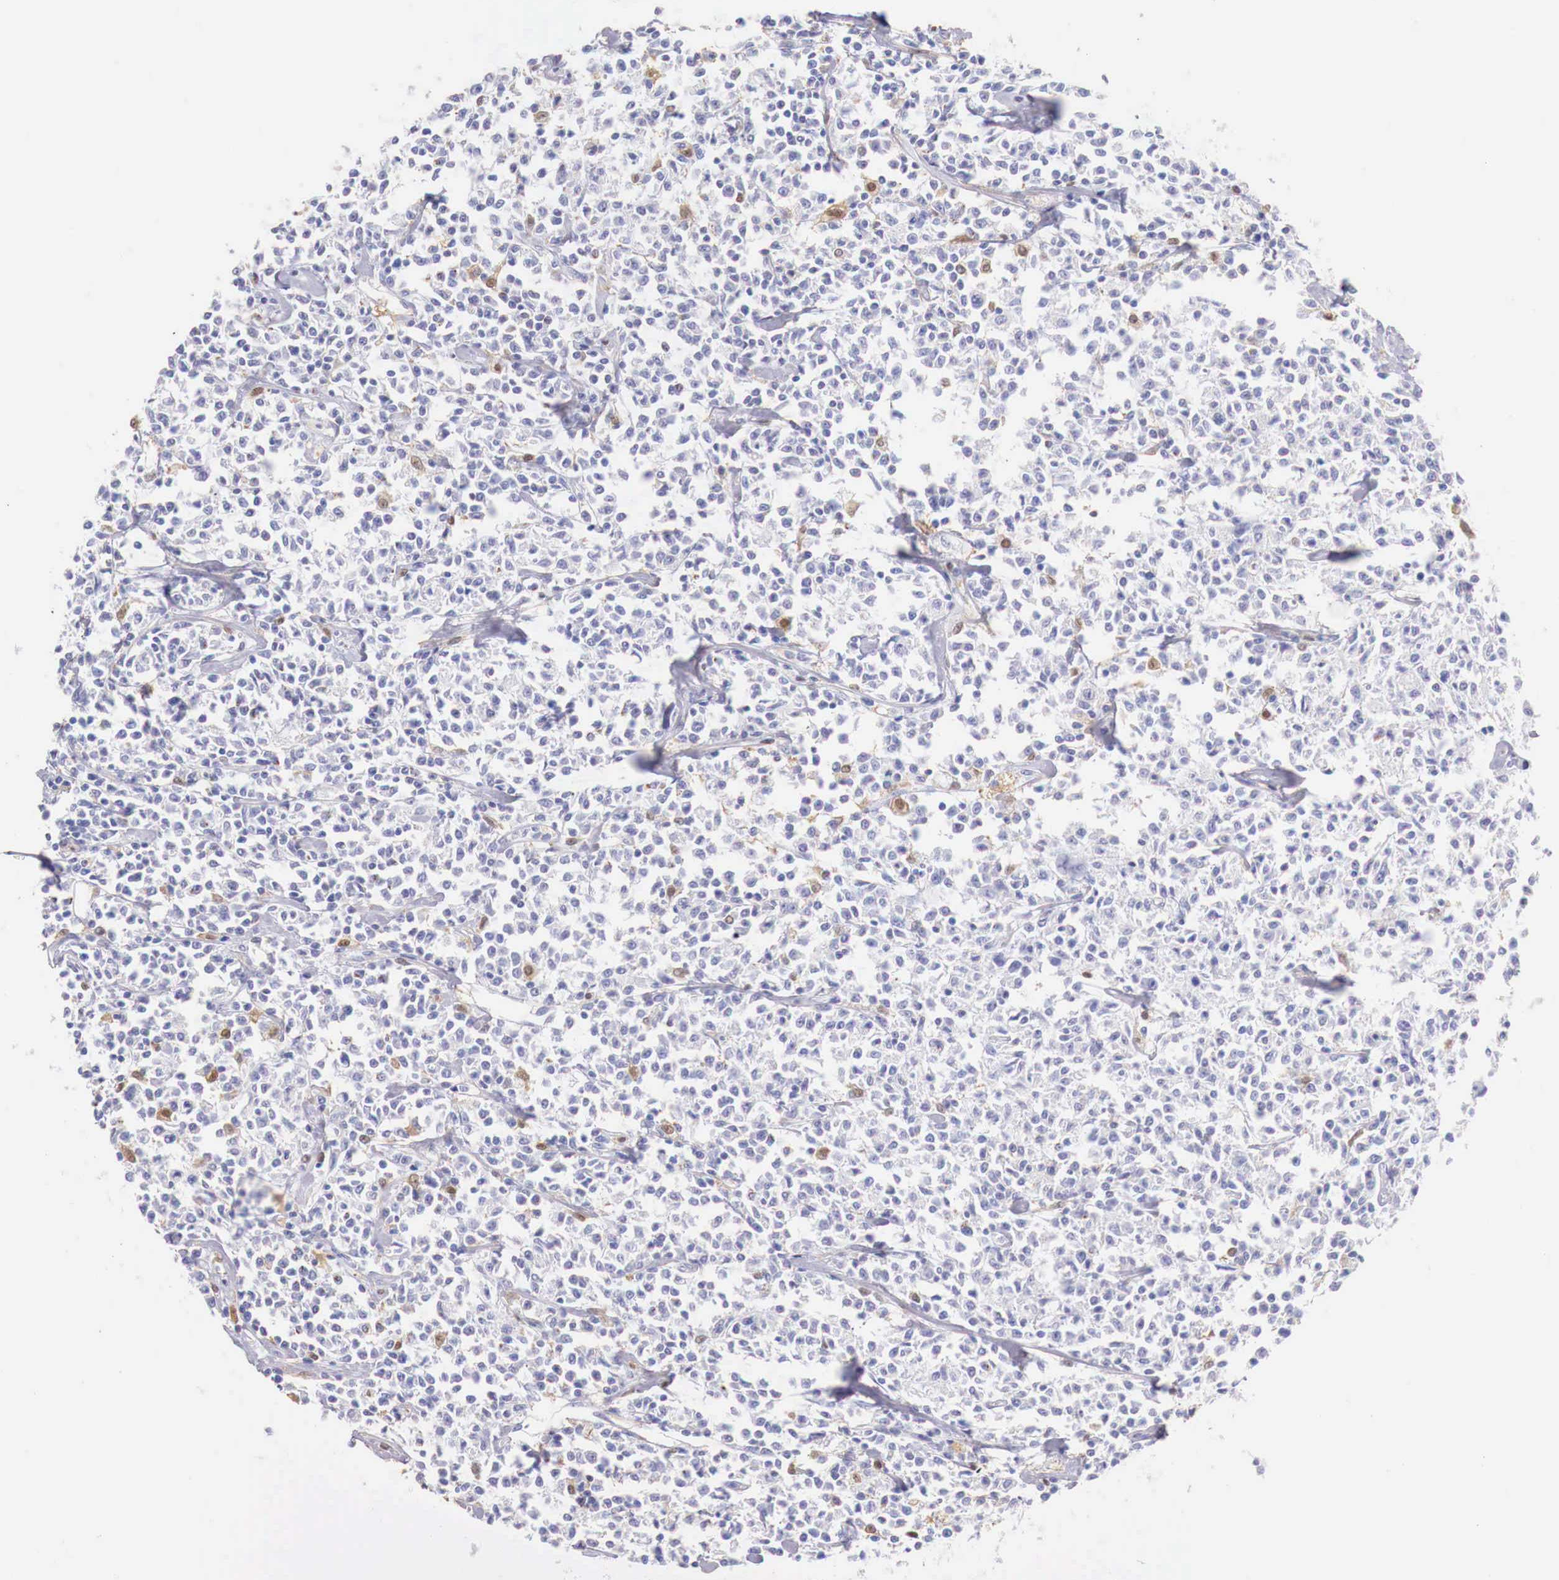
{"staining": {"intensity": "negative", "quantity": "none", "location": "none"}, "tissue": "lymphoma", "cell_type": "Tumor cells", "image_type": "cancer", "snomed": [{"axis": "morphology", "description": "Malignant lymphoma, non-Hodgkin's type, Low grade"}, {"axis": "topography", "description": "Small intestine"}], "caption": "DAB immunohistochemical staining of human malignant lymphoma, non-Hodgkin's type (low-grade) reveals no significant expression in tumor cells.", "gene": "RENBP", "patient": {"sex": "female", "age": 59}}